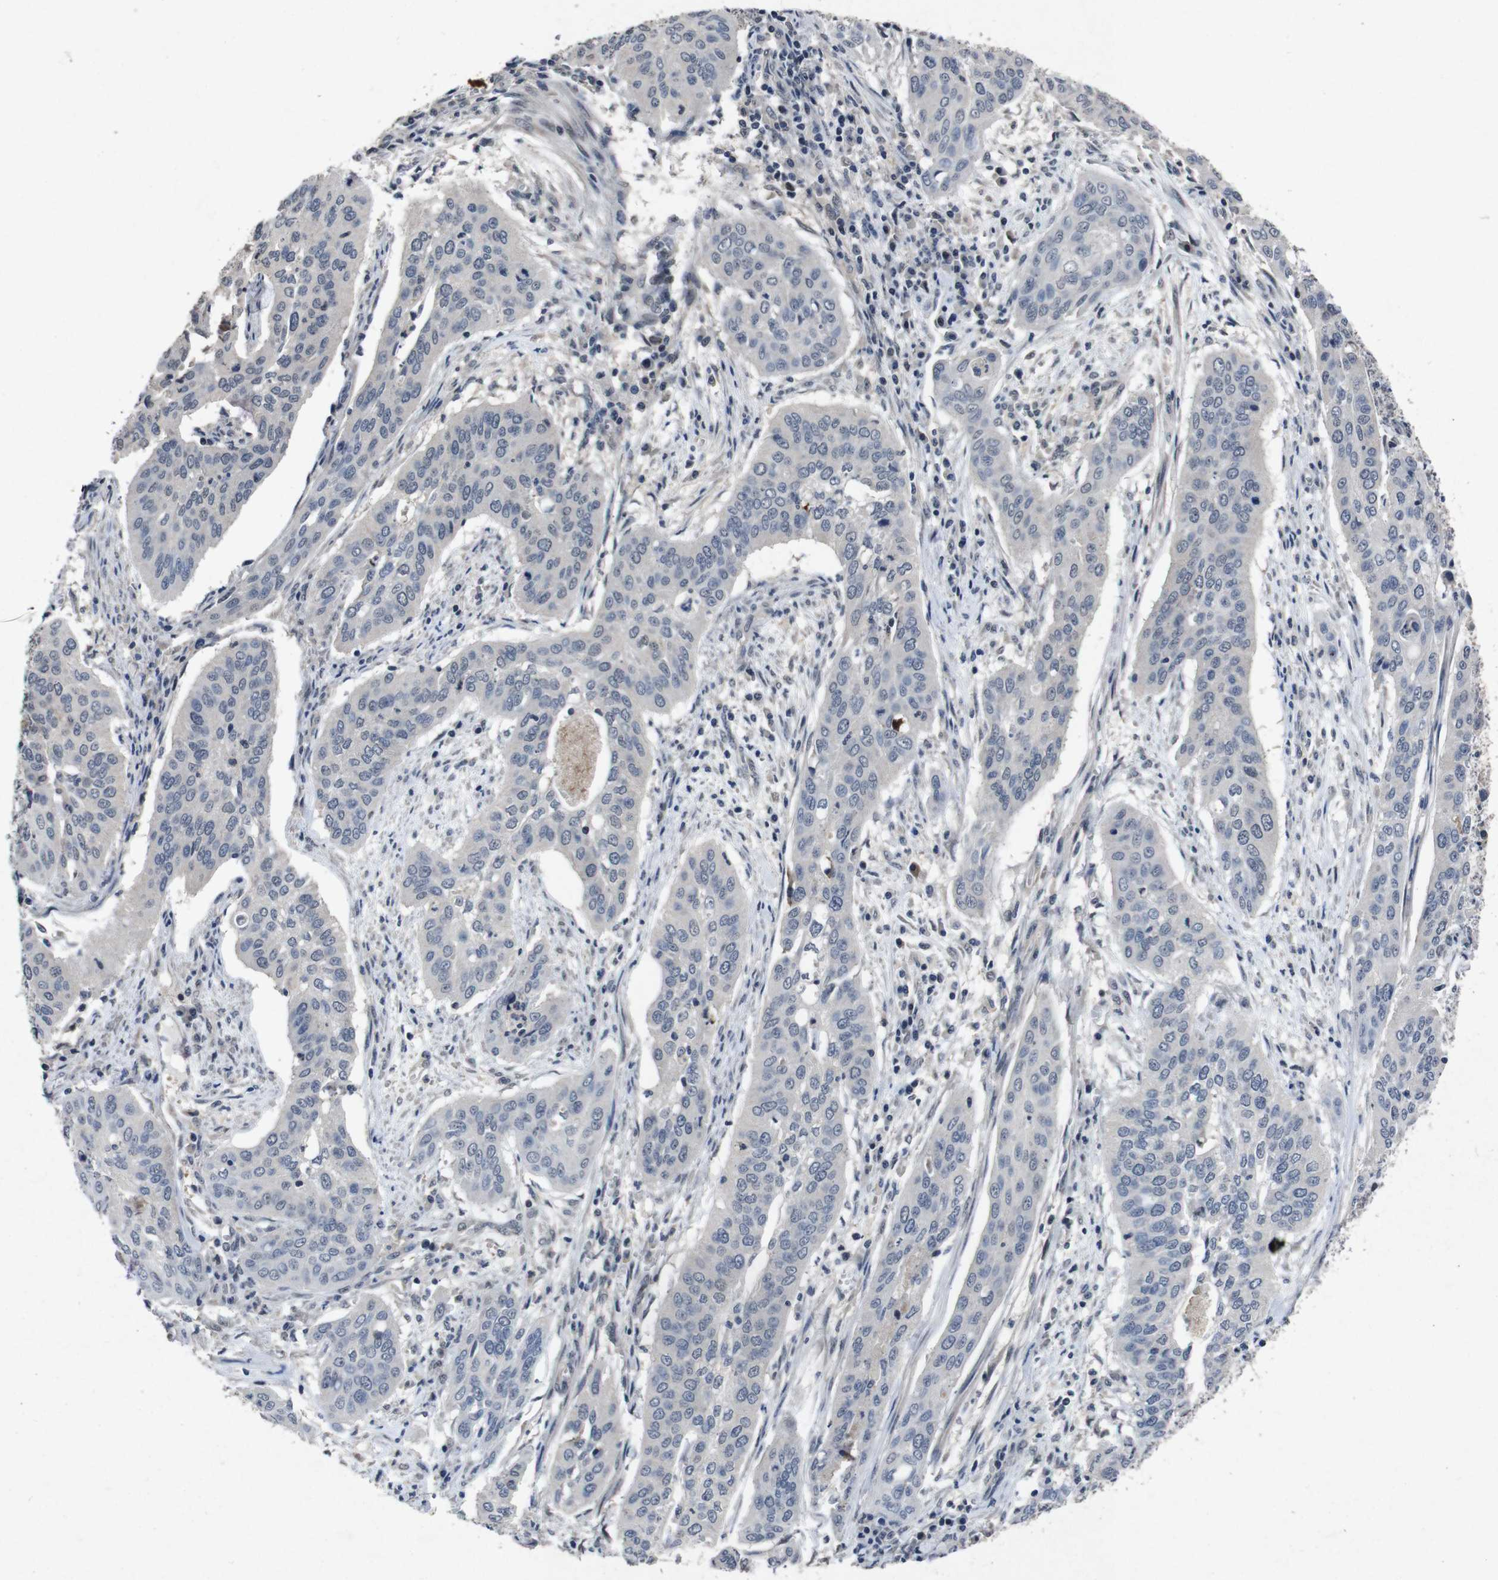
{"staining": {"intensity": "negative", "quantity": "none", "location": "none"}, "tissue": "cervical cancer", "cell_type": "Tumor cells", "image_type": "cancer", "snomed": [{"axis": "morphology", "description": "Squamous cell carcinoma, NOS"}, {"axis": "topography", "description": "Cervix"}], "caption": "A micrograph of human squamous cell carcinoma (cervical) is negative for staining in tumor cells. Brightfield microscopy of immunohistochemistry (IHC) stained with DAB (3,3'-diaminobenzidine) (brown) and hematoxylin (blue), captured at high magnification.", "gene": "AKT3", "patient": {"sex": "female", "age": 39}}